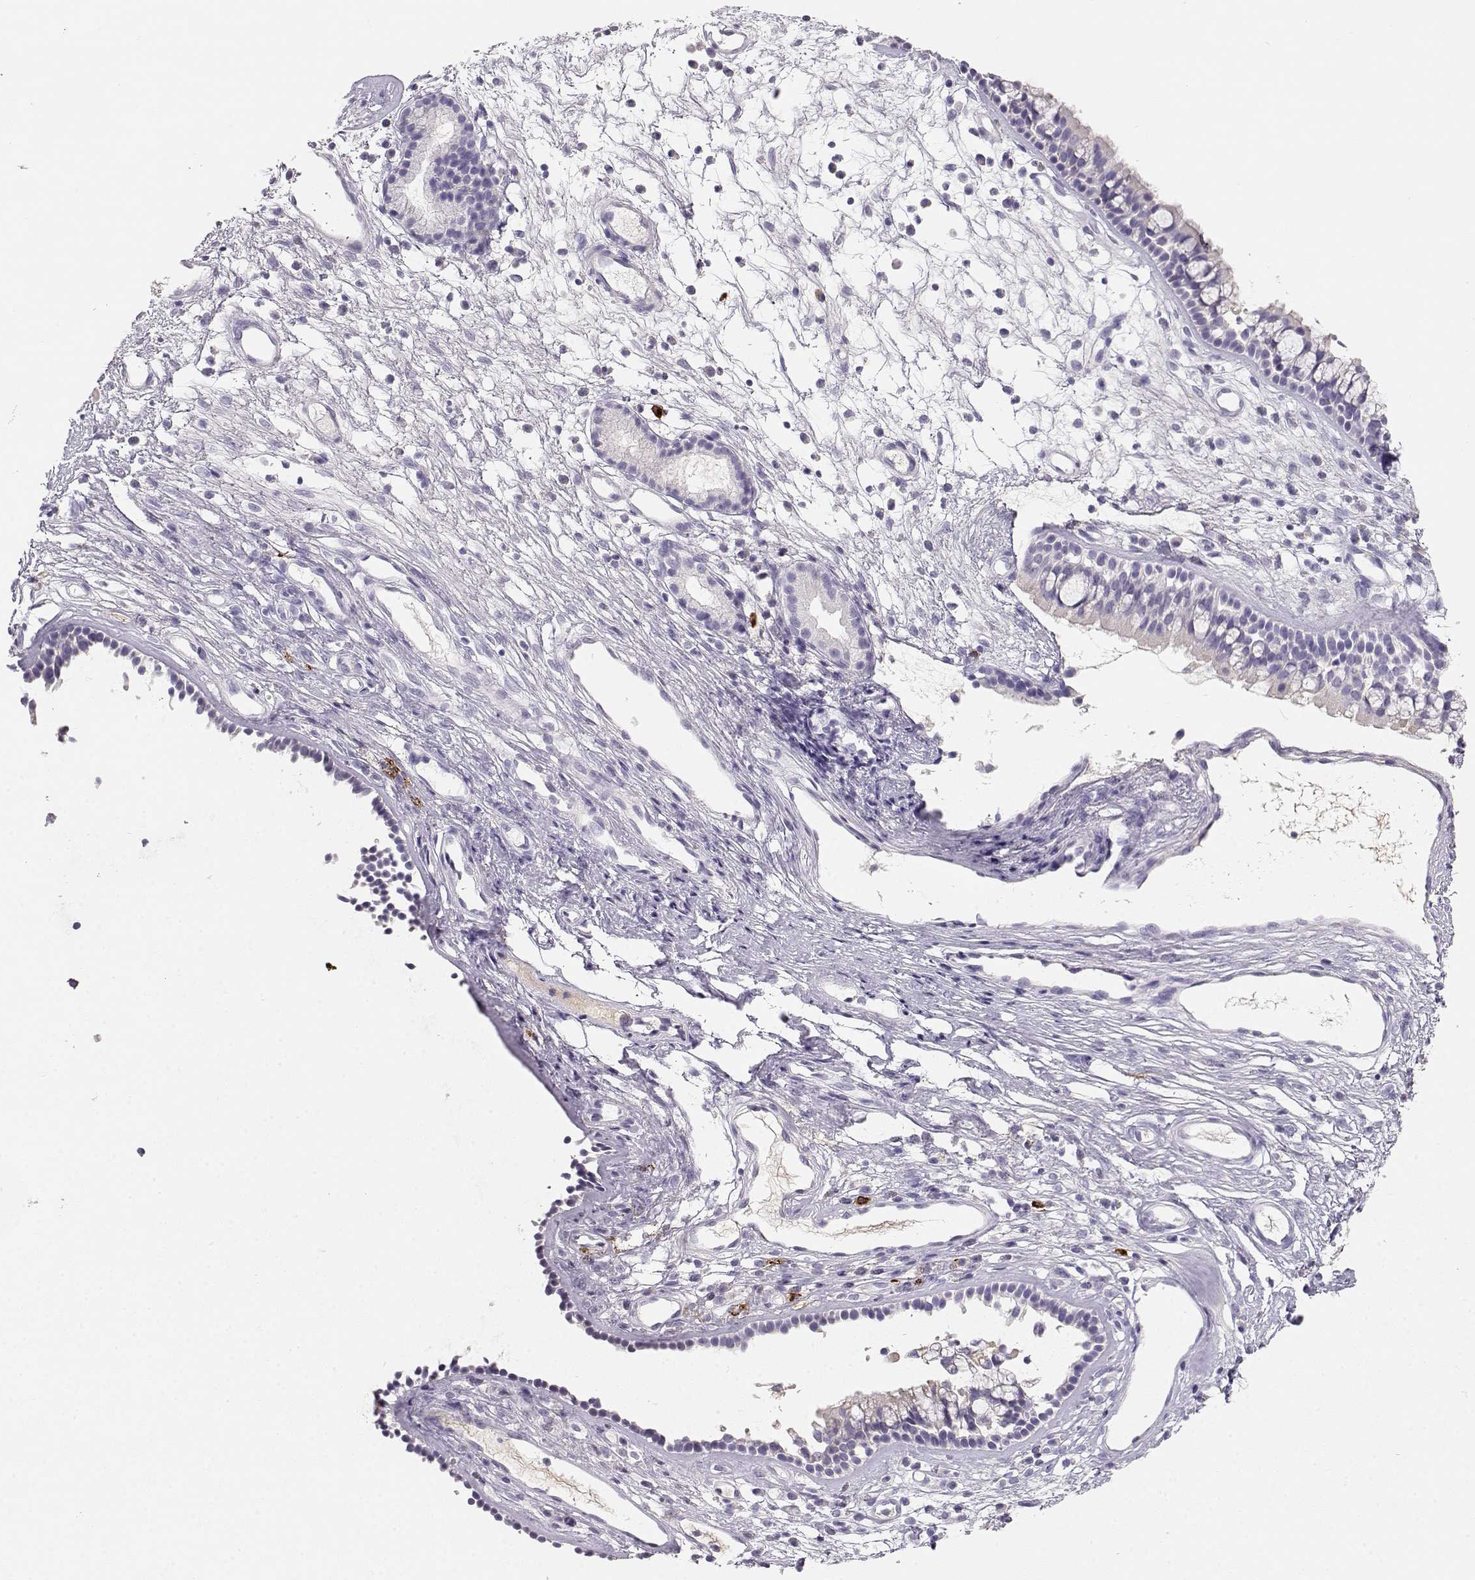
{"staining": {"intensity": "negative", "quantity": "none", "location": "none"}, "tissue": "nasopharynx", "cell_type": "Respiratory epithelial cells", "image_type": "normal", "snomed": [{"axis": "morphology", "description": "Normal tissue, NOS"}, {"axis": "topography", "description": "Nasopharynx"}], "caption": "IHC of unremarkable human nasopharynx exhibits no positivity in respiratory epithelial cells.", "gene": "GPR174", "patient": {"sex": "male", "age": 77}}